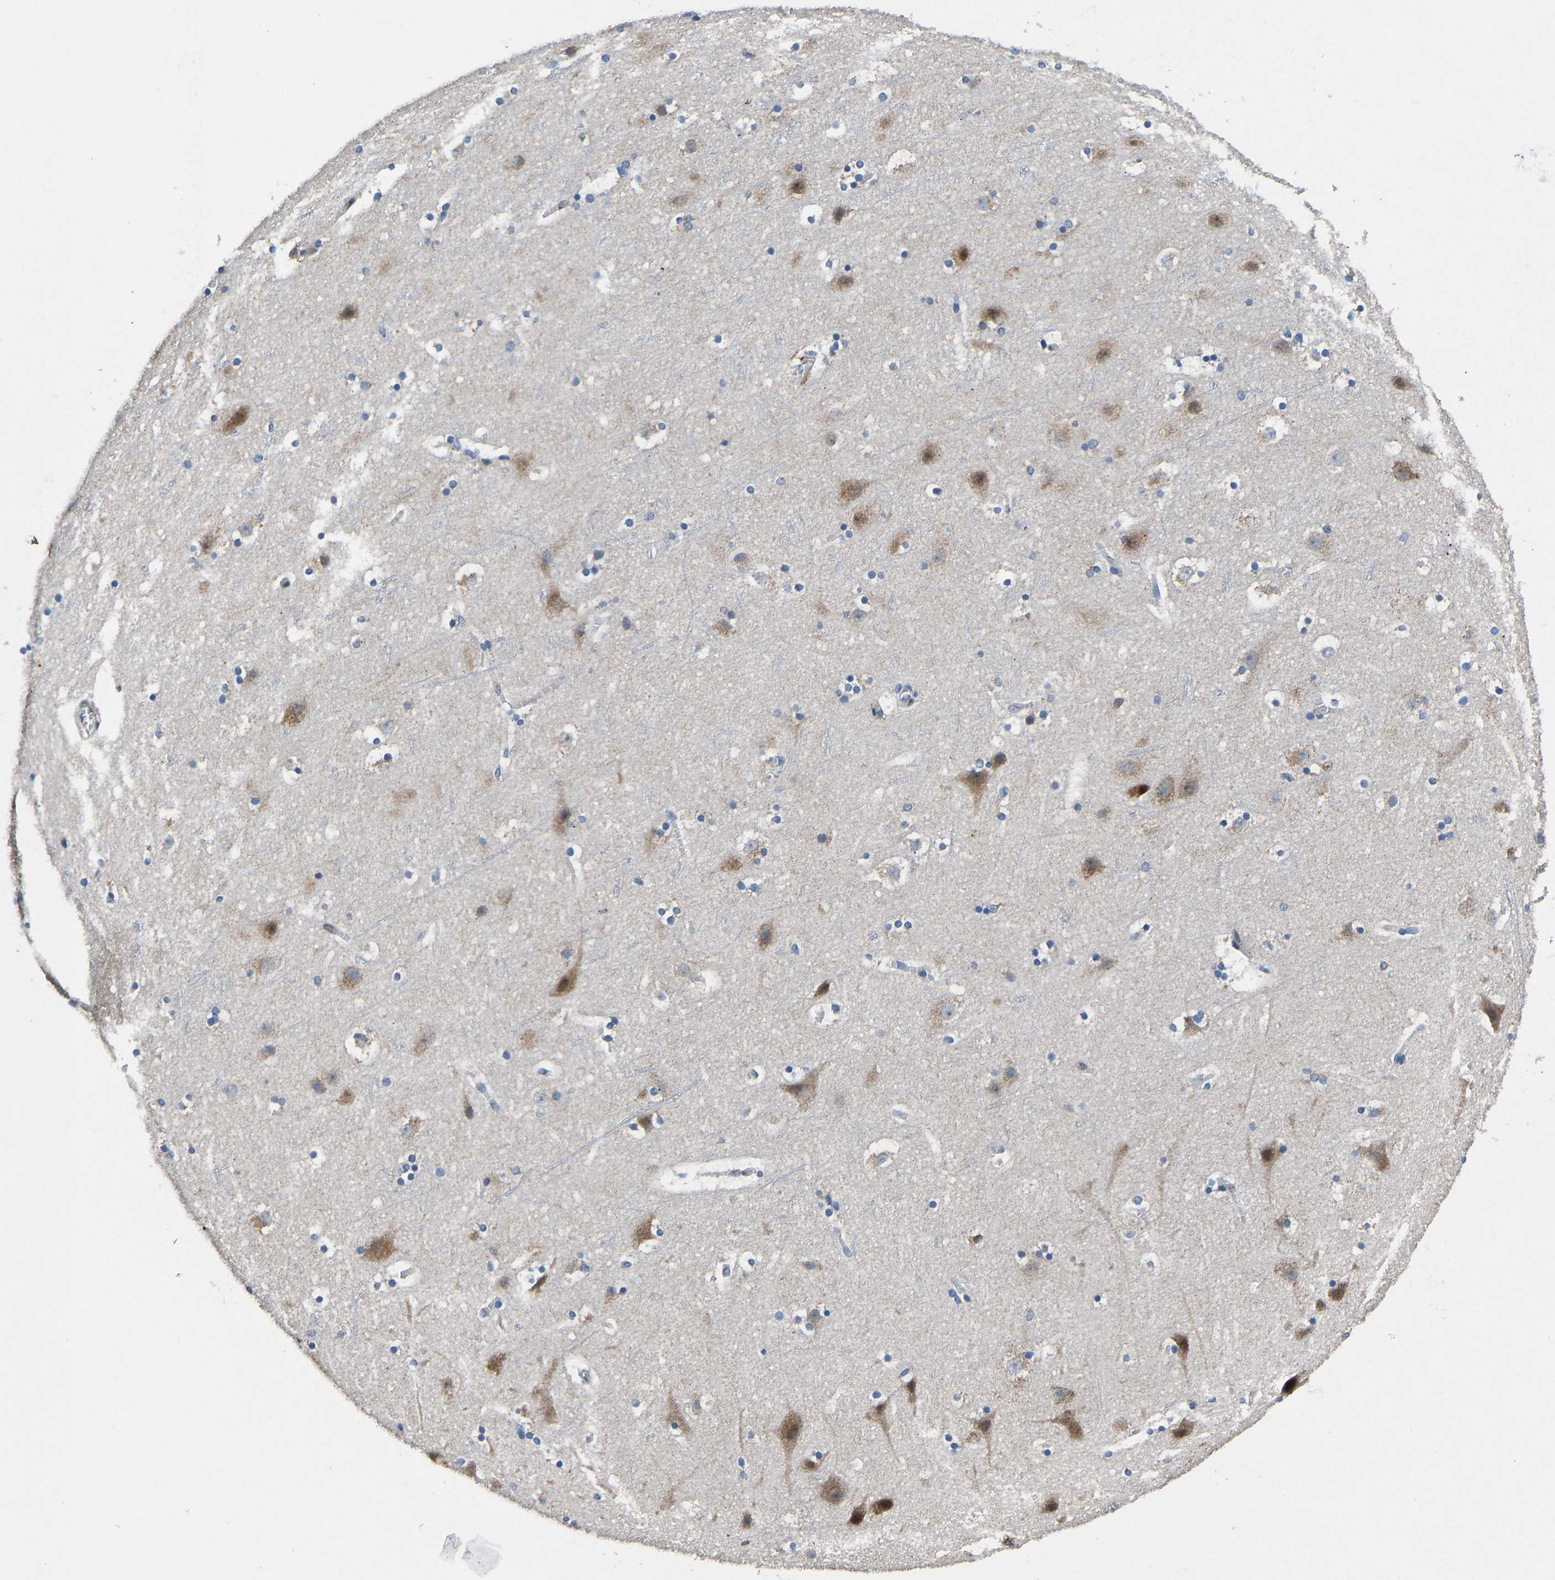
{"staining": {"intensity": "negative", "quantity": "none", "location": "none"}, "tissue": "cerebral cortex", "cell_type": "Endothelial cells", "image_type": "normal", "snomed": [{"axis": "morphology", "description": "Normal tissue, NOS"}, {"axis": "topography", "description": "Cerebral cortex"}], "caption": "Cerebral cortex stained for a protein using immunohistochemistry exhibits no expression endothelial cells.", "gene": "EGR1", "patient": {"sex": "male", "age": 45}}